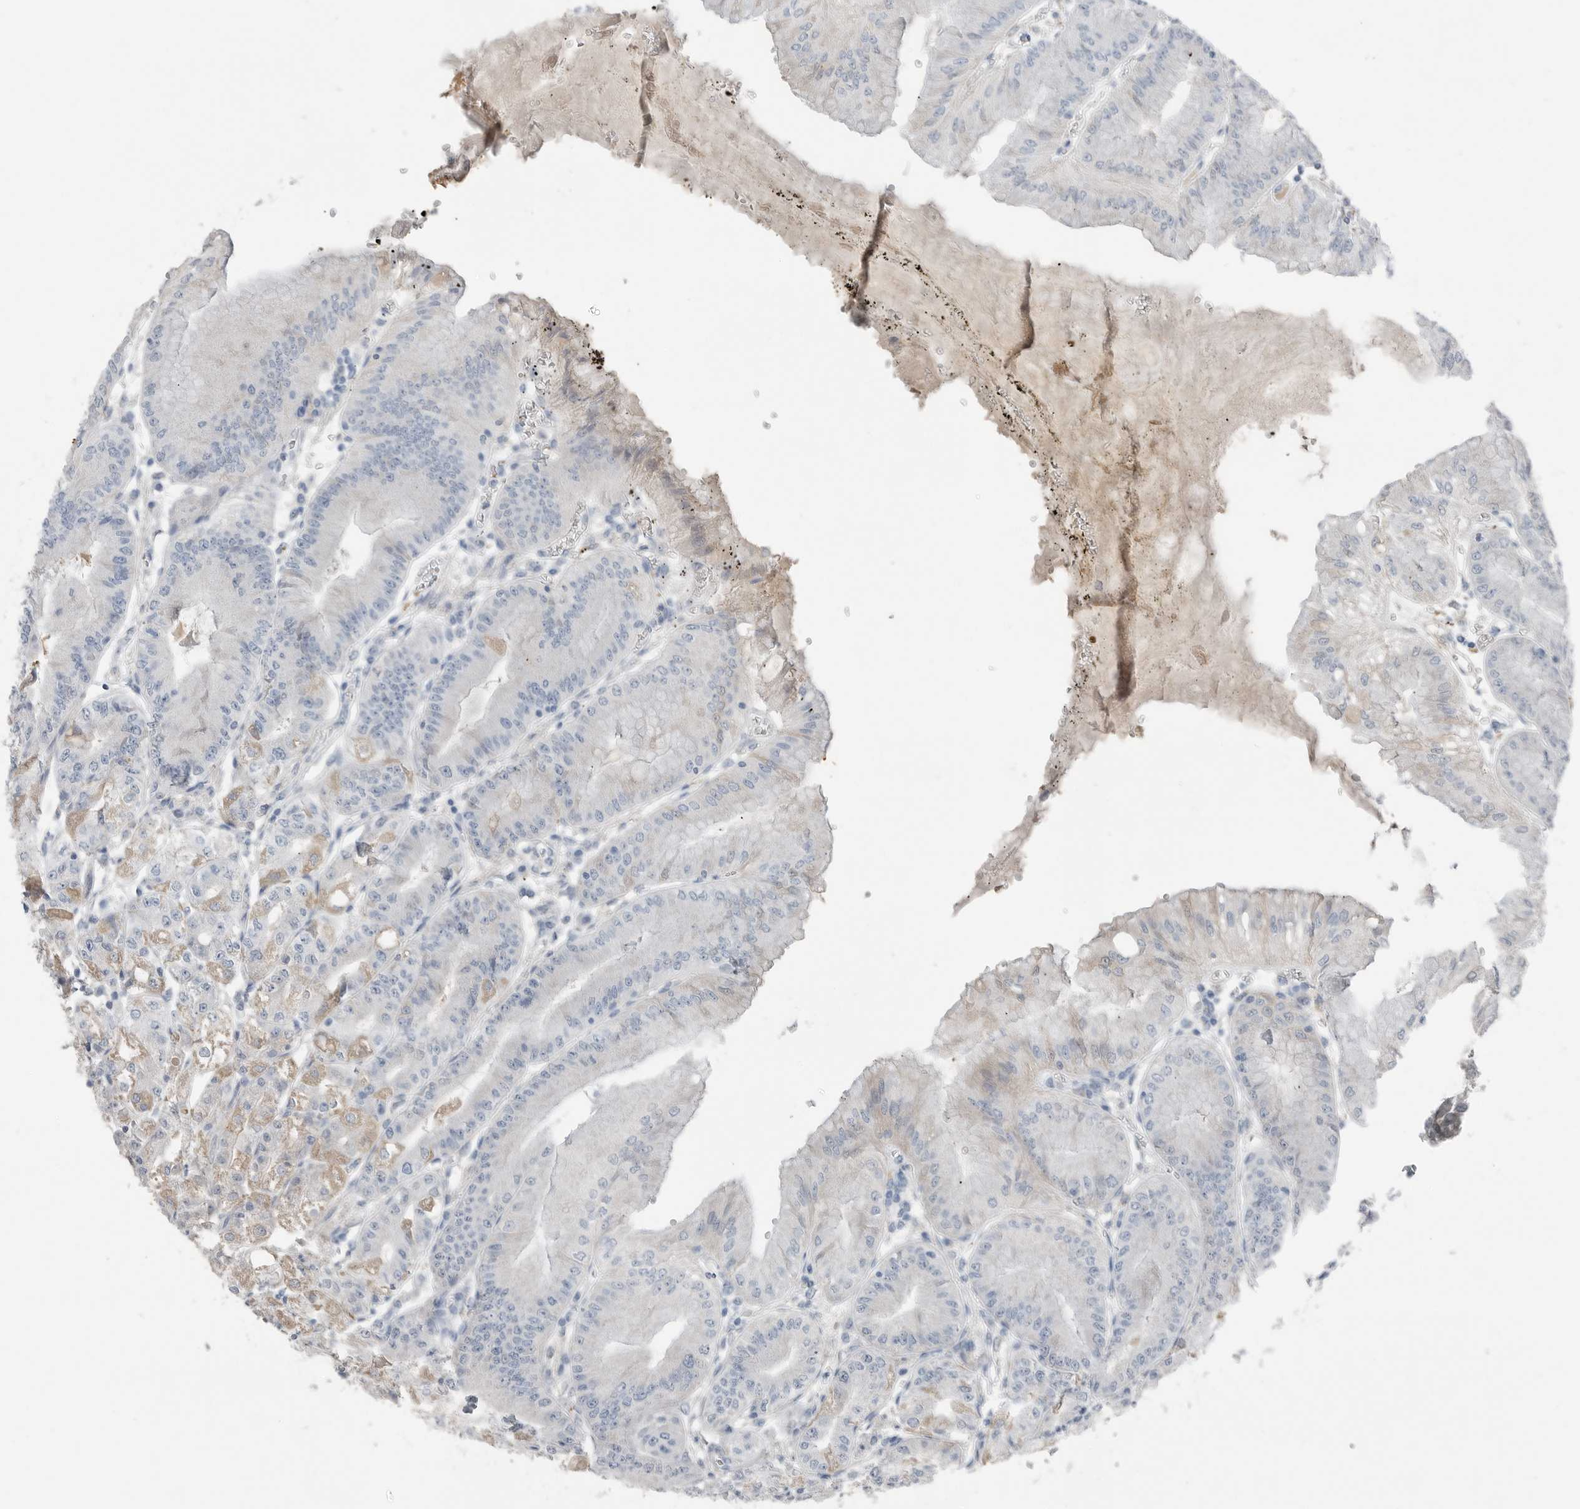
{"staining": {"intensity": "weak", "quantity": "<25%", "location": "cytoplasmic/membranous"}, "tissue": "stomach", "cell_type": "Glandular cells", "image_type": "normal", "snomed": [{"axis": "morphology", "description": "Normal tissue, NOS"}, {"axis": "topography", "description": "Stomach, lower"}], "caption": "IHC micrograph of unremarkable stomach: human stomach stained with DAB (3,3'-diaminobenzidine) displays no significant protein expression in glandular cells.", "gene": "SERPINB7", "patient": {"sex": "male", "age": 71}}